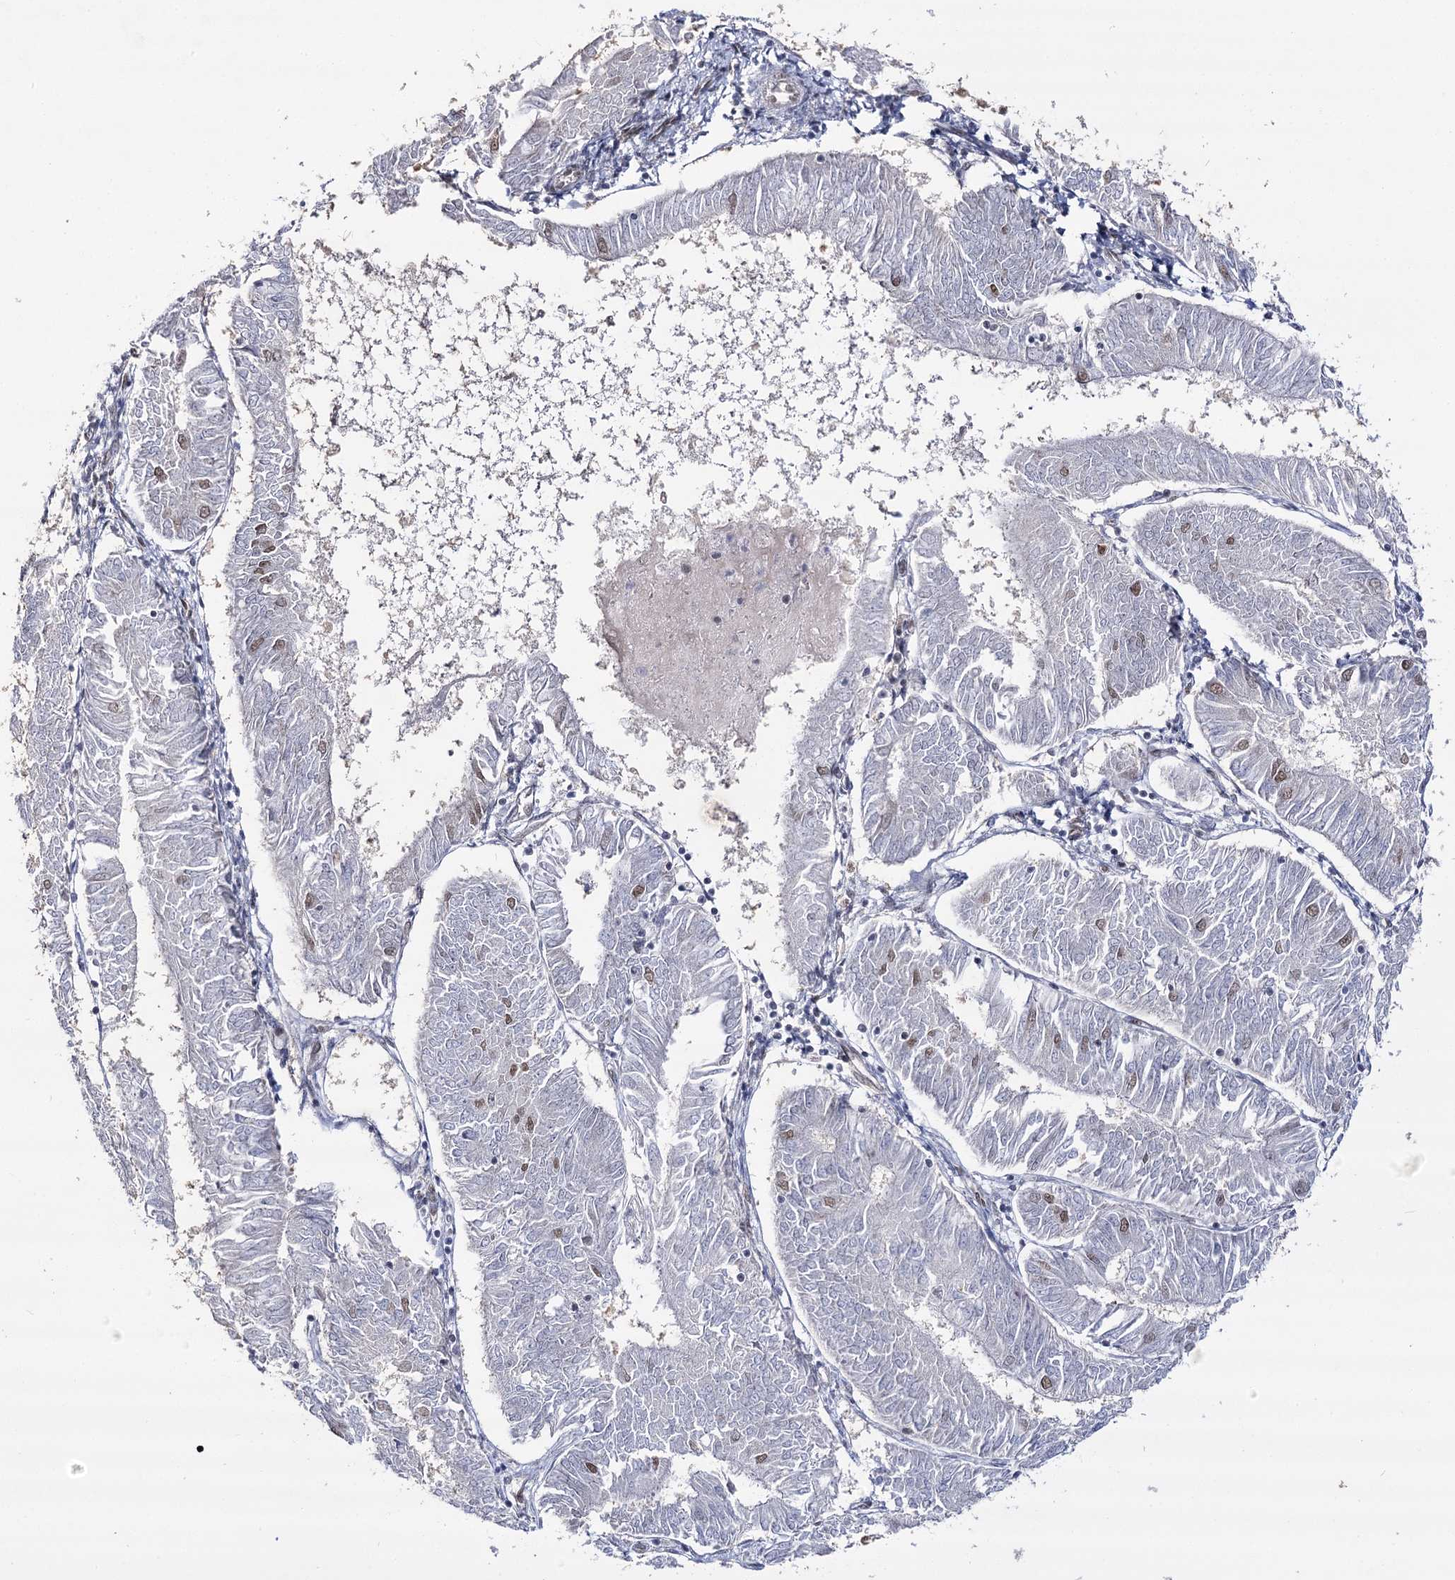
{"staining": {"intensity": "weak", "quantity": "<25%", "location": "nuclear"}, "tissue": "endometrial cancer", "cell_type": "Tumor cells", "image_type": "cancer", "snomed": [{"axis": "morphology", "description": "Adenocarcinoma, NOS"}, {"axis": "topography", "description": "Endometrium"}], "caption": "High magnification brightfield microscopy of endometrial cancer stained with DAB (3,3'-diaminobenzidine) (brown) and counterstained with hematoxylin (blue): tumor cells show no significant staining.", "gene": "VGLL4", "patient": {"sex": "female", "age": 58}}